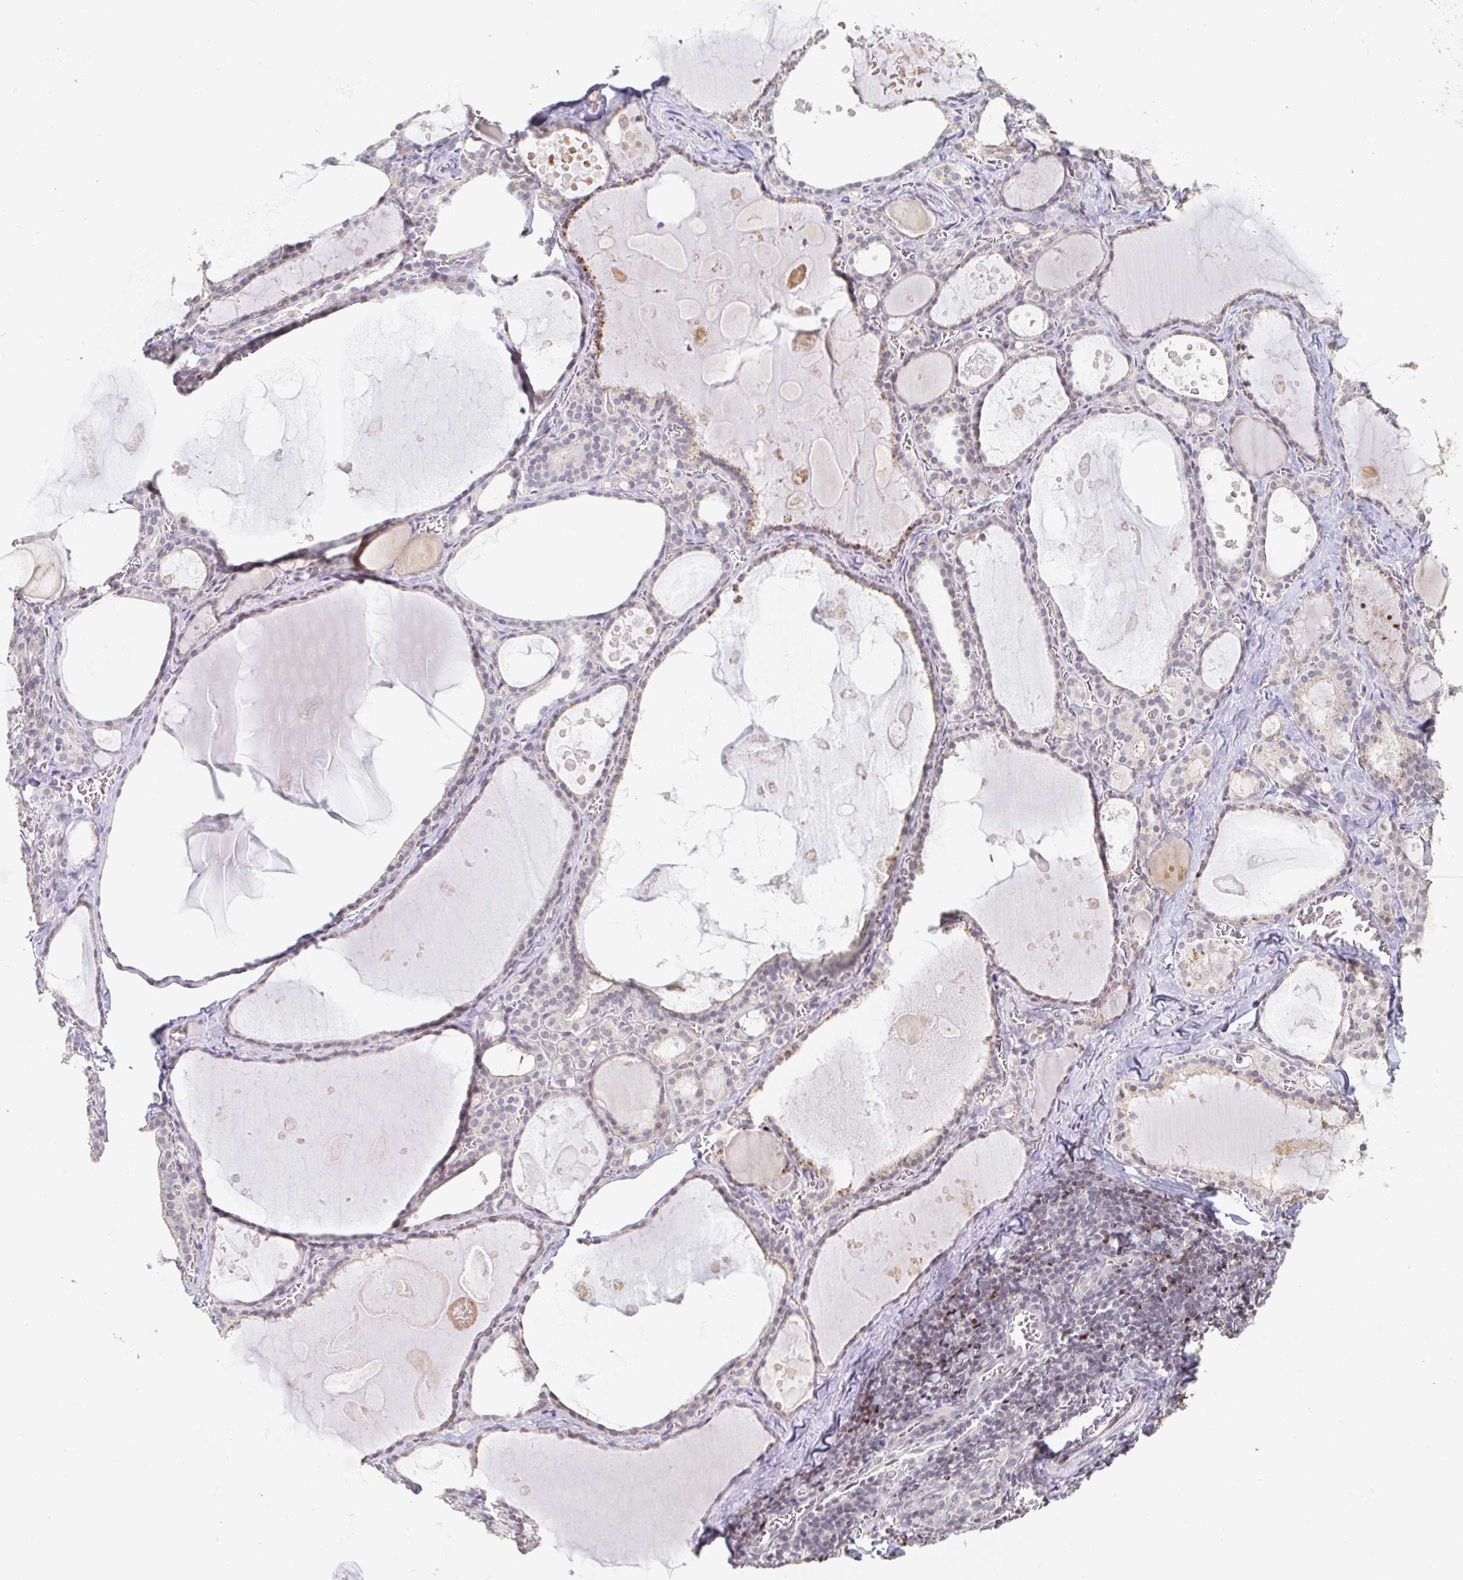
{"staining": {"intensity": "moderate", "quantity": "<25%", "location": "cytoplasmic/membranous"}, "tissue": "thyroid gland", "cell_type": "Glandular cells", "image_type": "normal", "snomed": [{"axis": "morphology", "description": "Normal tissue, NOS"}, {"axis": "topography", "description": "Thyroid gland"}], "caption": "A micrograph of human thyroid gland stained for a protein exhibits moderate cytoplasmic/membranous brown staining in glandular cells.", "gene": "NME9", "patient": {"sex": "male", "age": 56}}